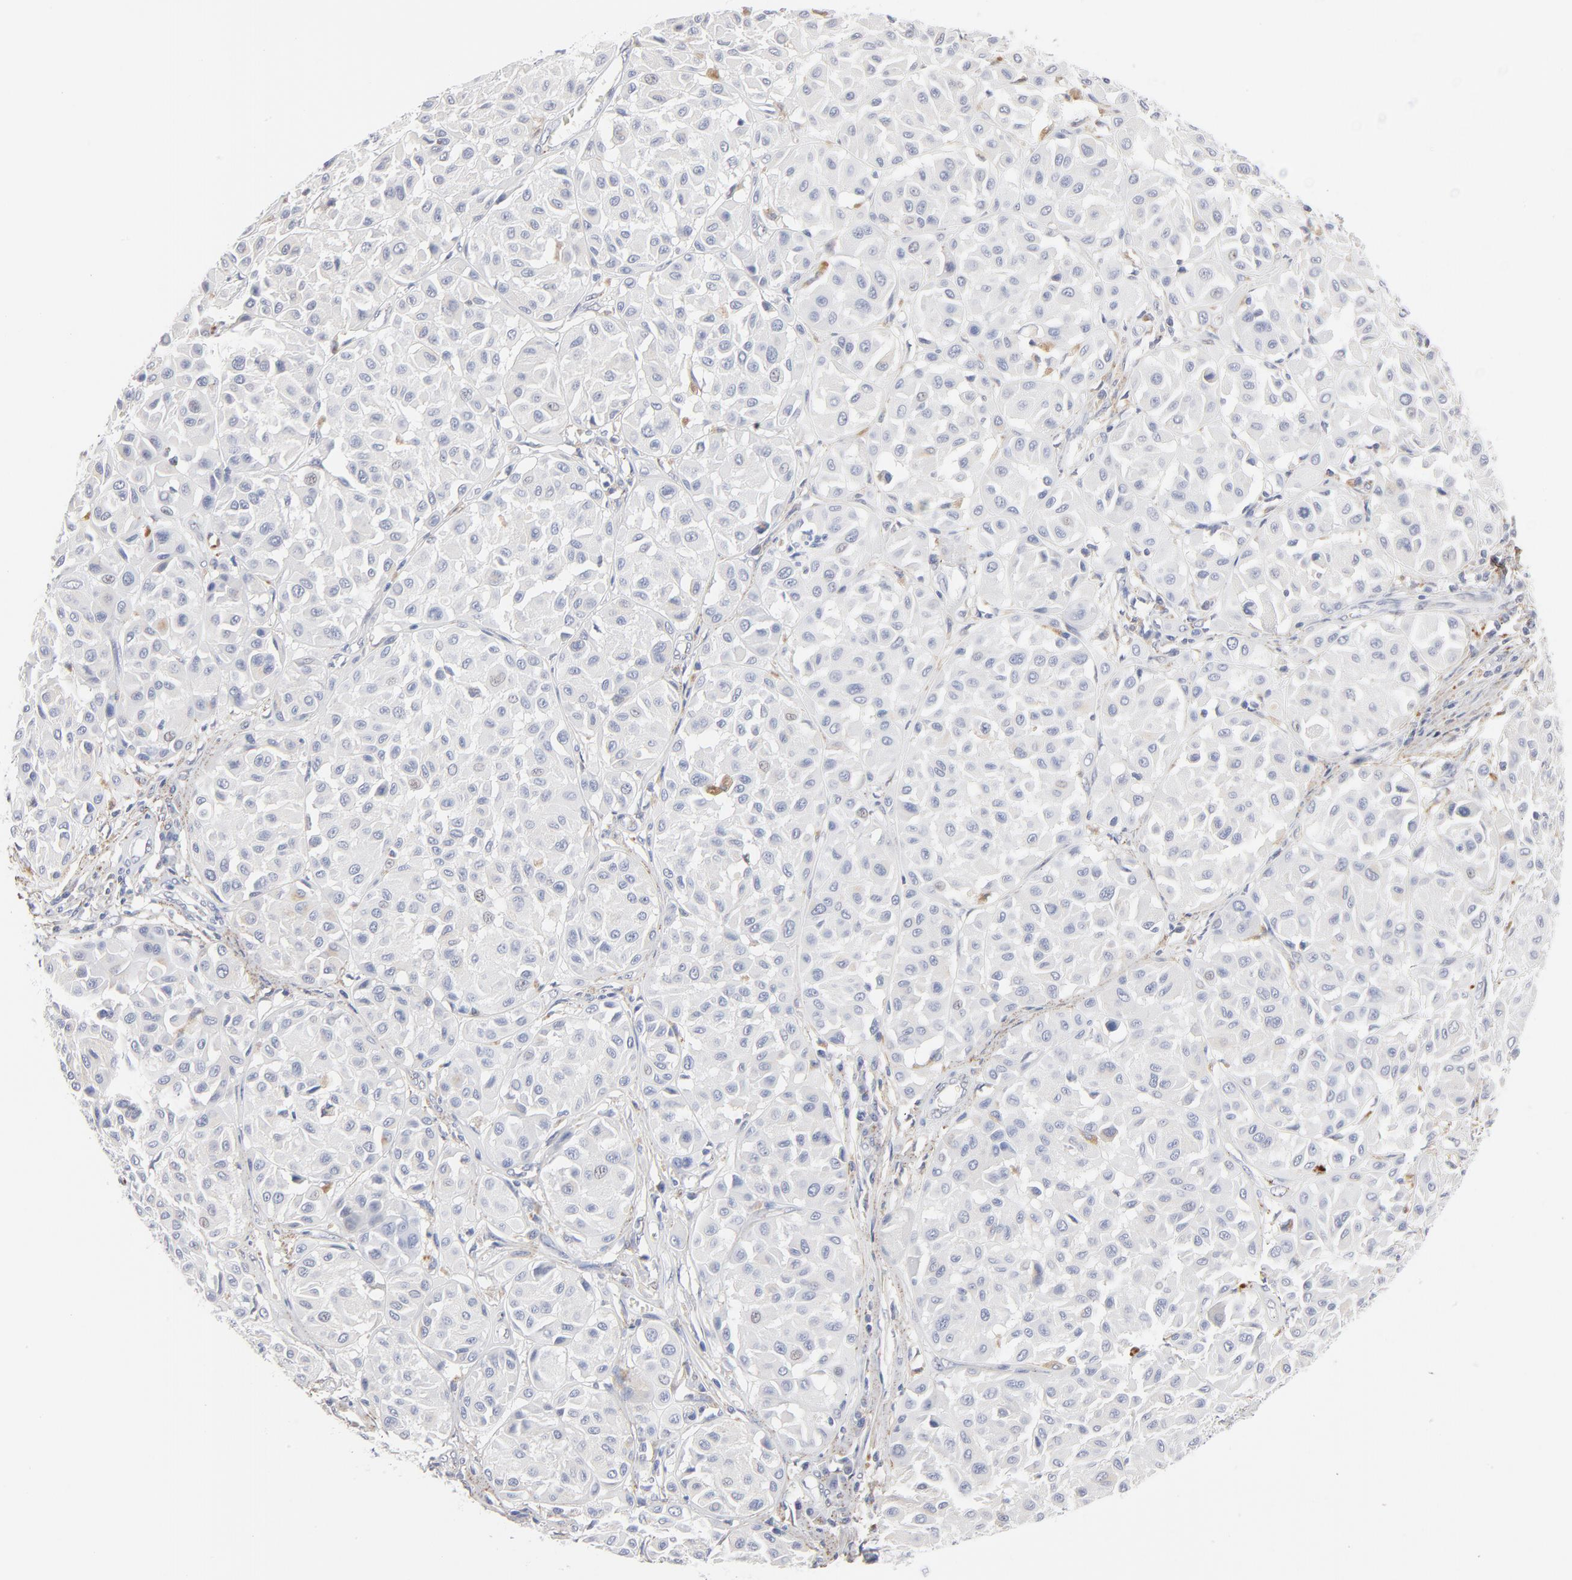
{"staining": {"intensity": "negative", "quantity": "none", "location": "none"}, "tissue": "melanoma", "cell_type": "Tumor cells", "image_type": "cancer", "snomed": [{"axis": "morphology", "description": "Malignant melanoma, Metastatic site"}, {"axis": "topography", "description": "Soft tissue"}], "caption": "Immunohistochemical staining of malignant melanoma (metastatic site) reveals no significant staining in tumor cells.", "gene": "LTBP2", "patient": {"sex": "male", "age": 41}}